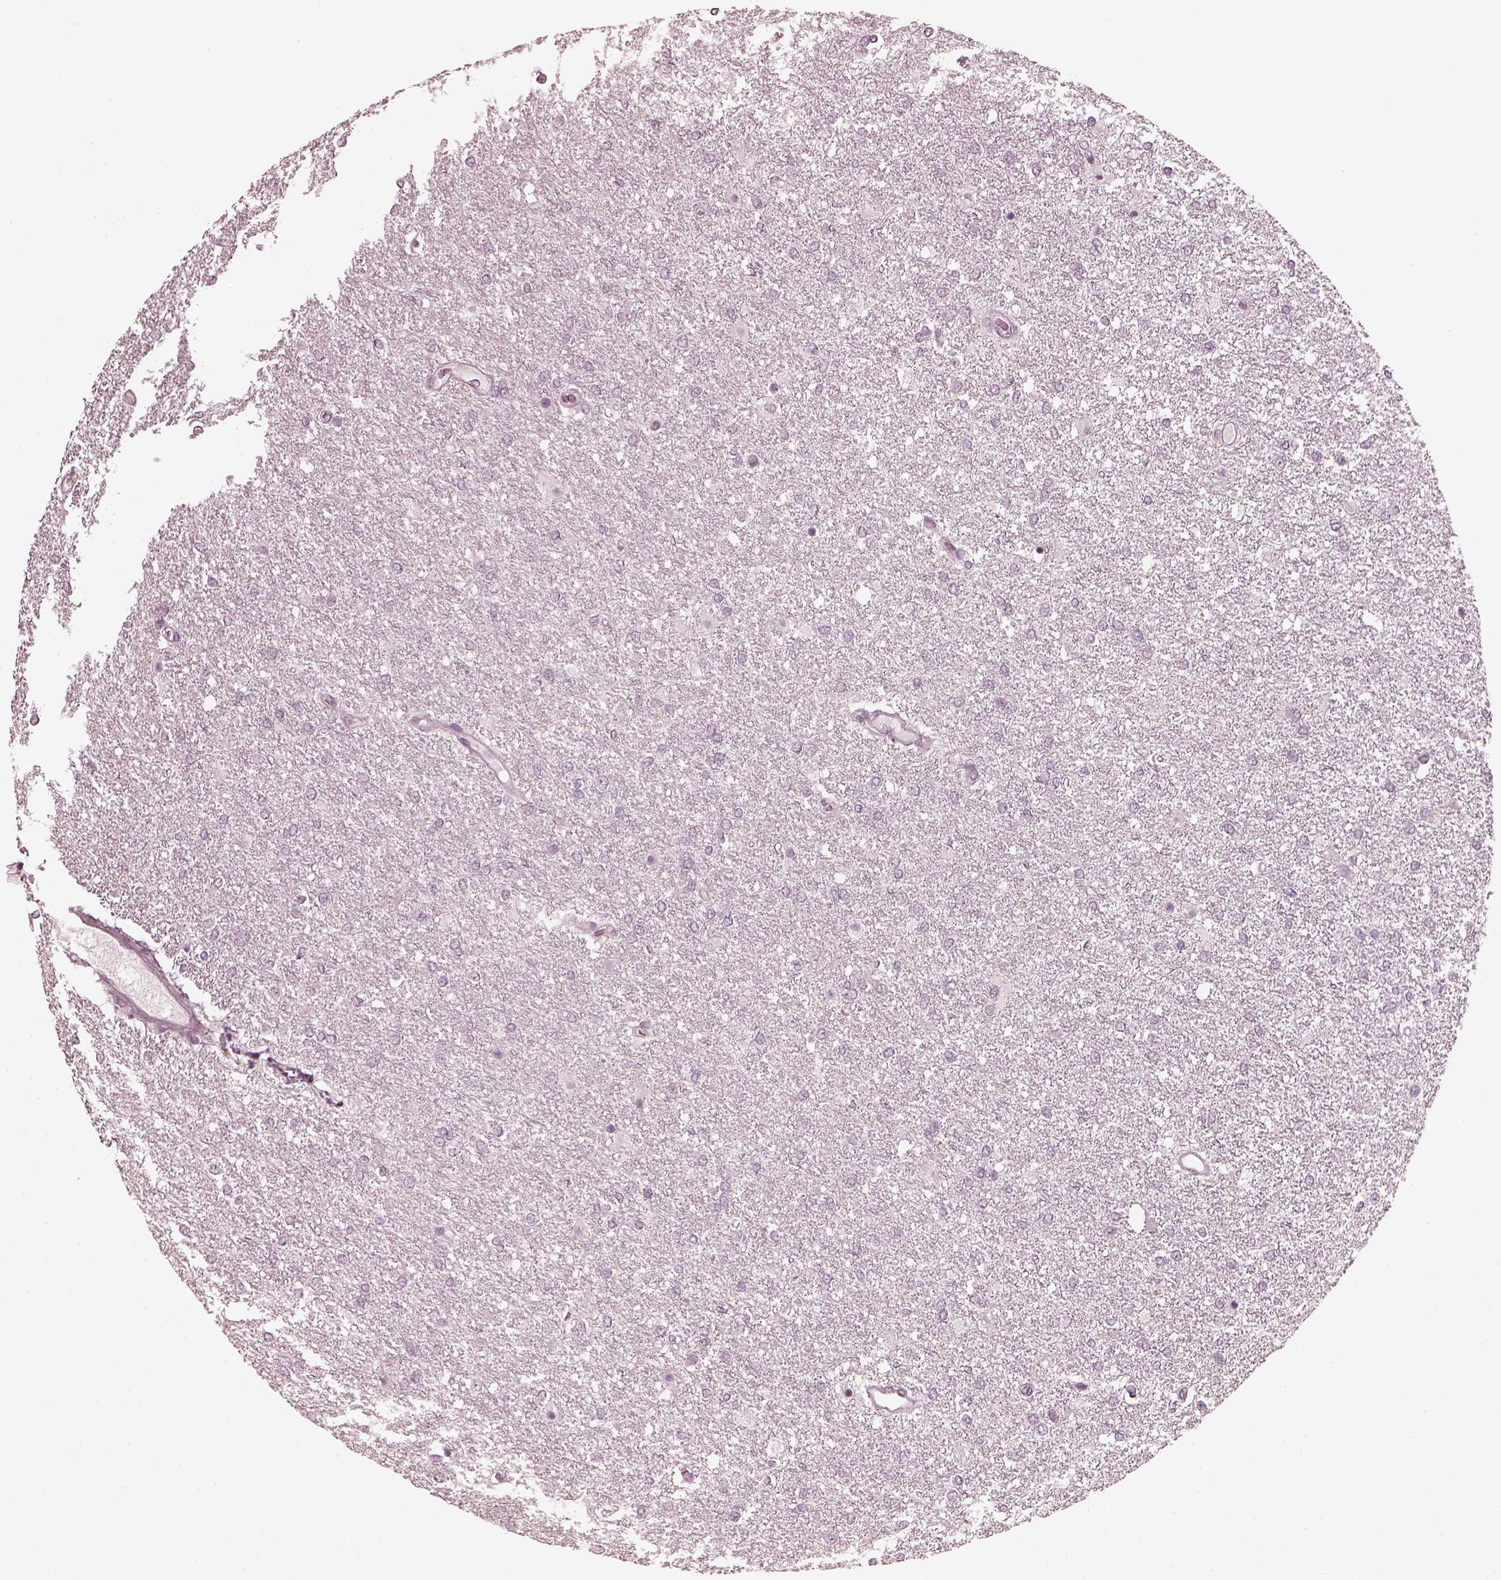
{"staining": {"intensity": "negative", "quantity": "none", "location": "none"}, "tissue": "glioma", "cell_type": "Tumor cells", "image_type": "cancer", "snomed": [{"axis": "morphology", "description": "Glioma, malignant, High grade"}, {"axis": "topography", "description": "Brain"}], "caption": "Tumor cells show no significant staining in glioma. (Brightfield microscopy of DAB (3,3'-diaminobenzidine) immunohistochemistry (IHC) at high magnification).", "gene": "CCDC170", "patient": {"sex": "female", "age": 61}}